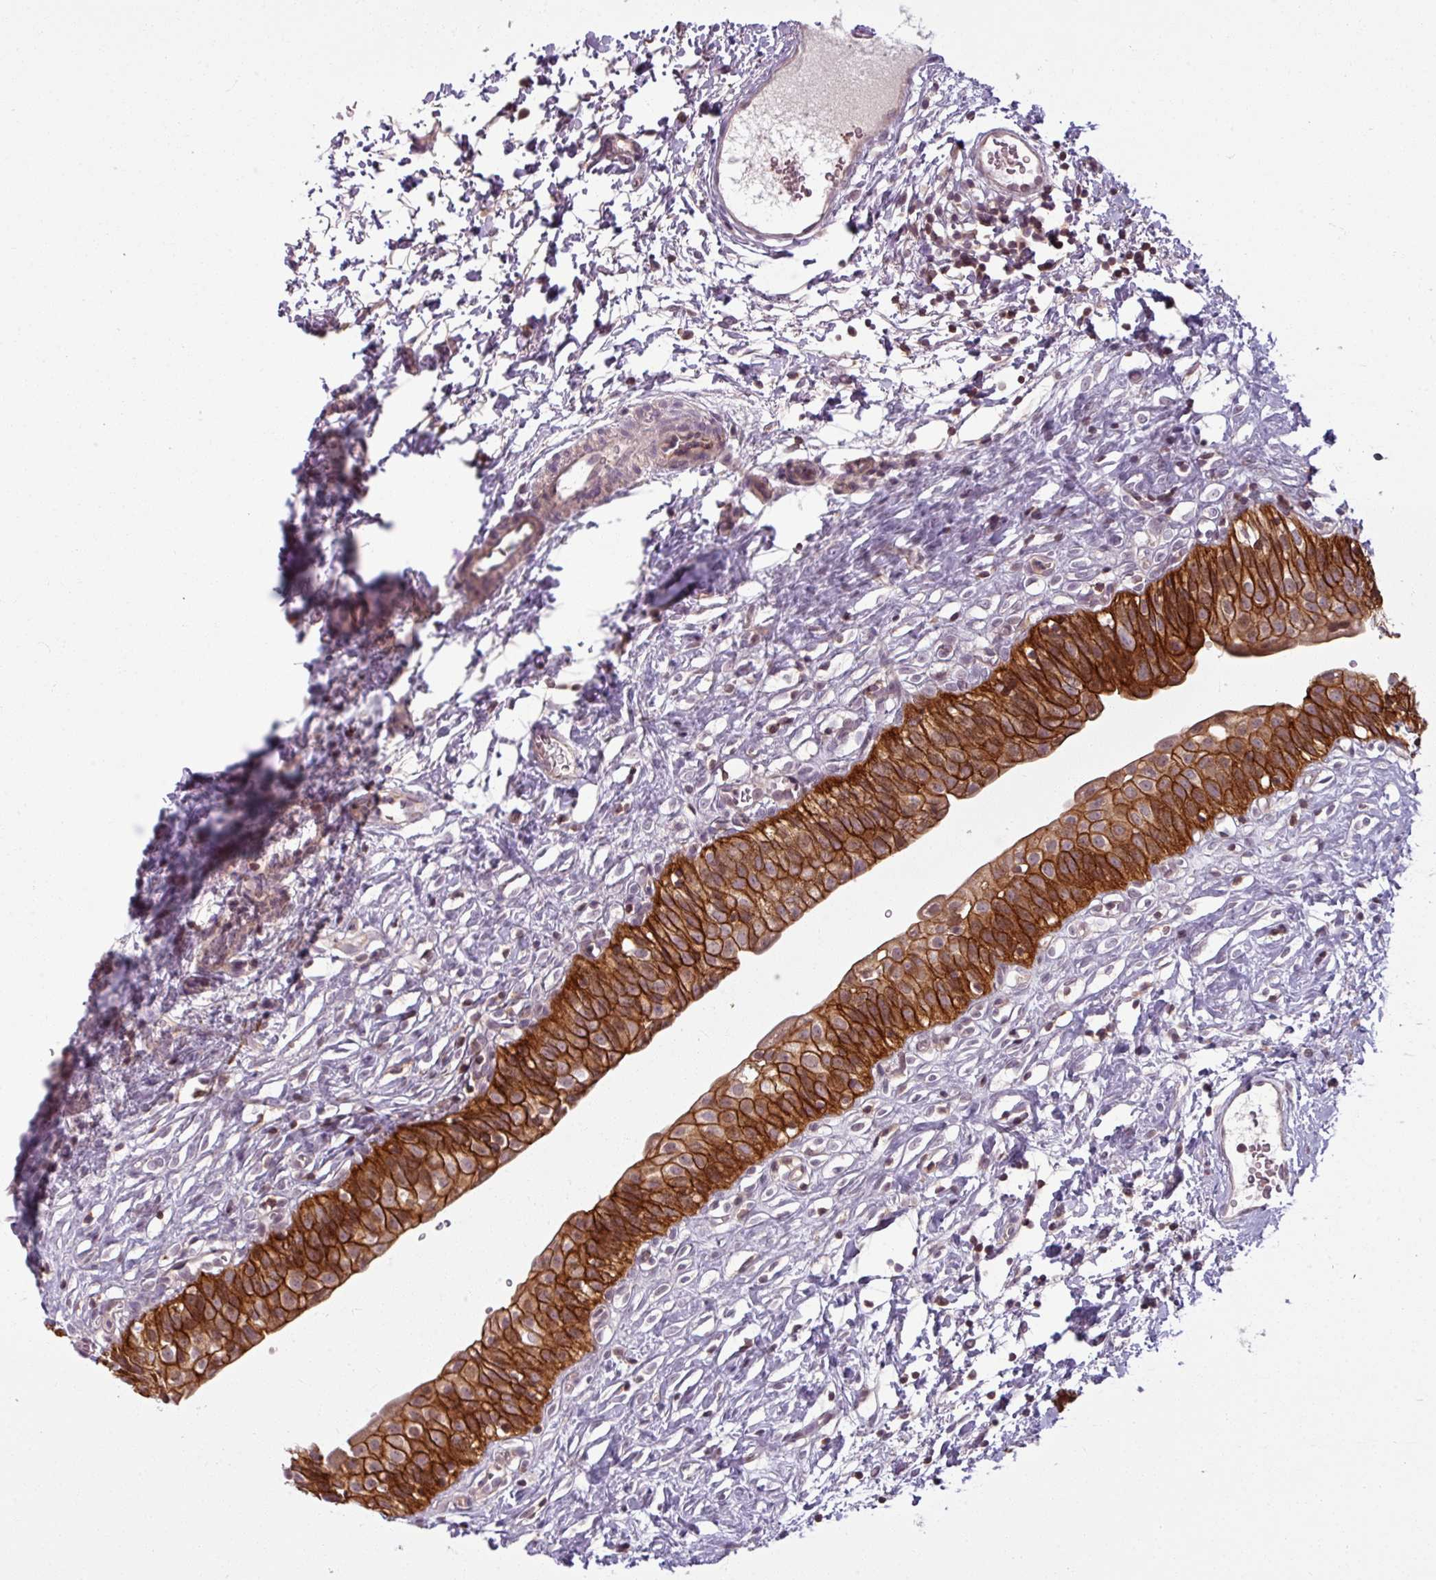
{"staining": {"intensity": "strong", "quantity": ">75%", "location": "cytoplasmic/membranous"}, "tissue": "urinary bladder", "cell_type": "Urothelial cells", "image_type": "normal", "snomed": [{"axis": "morphology", "description": "Normal tissue, NOS"}, {"axis": "topography", "description": "Urinary bladder"}], "caption": "Immunohistochemistry photomicrograph of benign human urinary bladder stained for a protein (brown), which displays high levels of strong cytoplasmic/membranous positivity in about >75% of urothelial cells.", "gene": "TUSC3", "patient": {"sex": "male", "age": 51}}